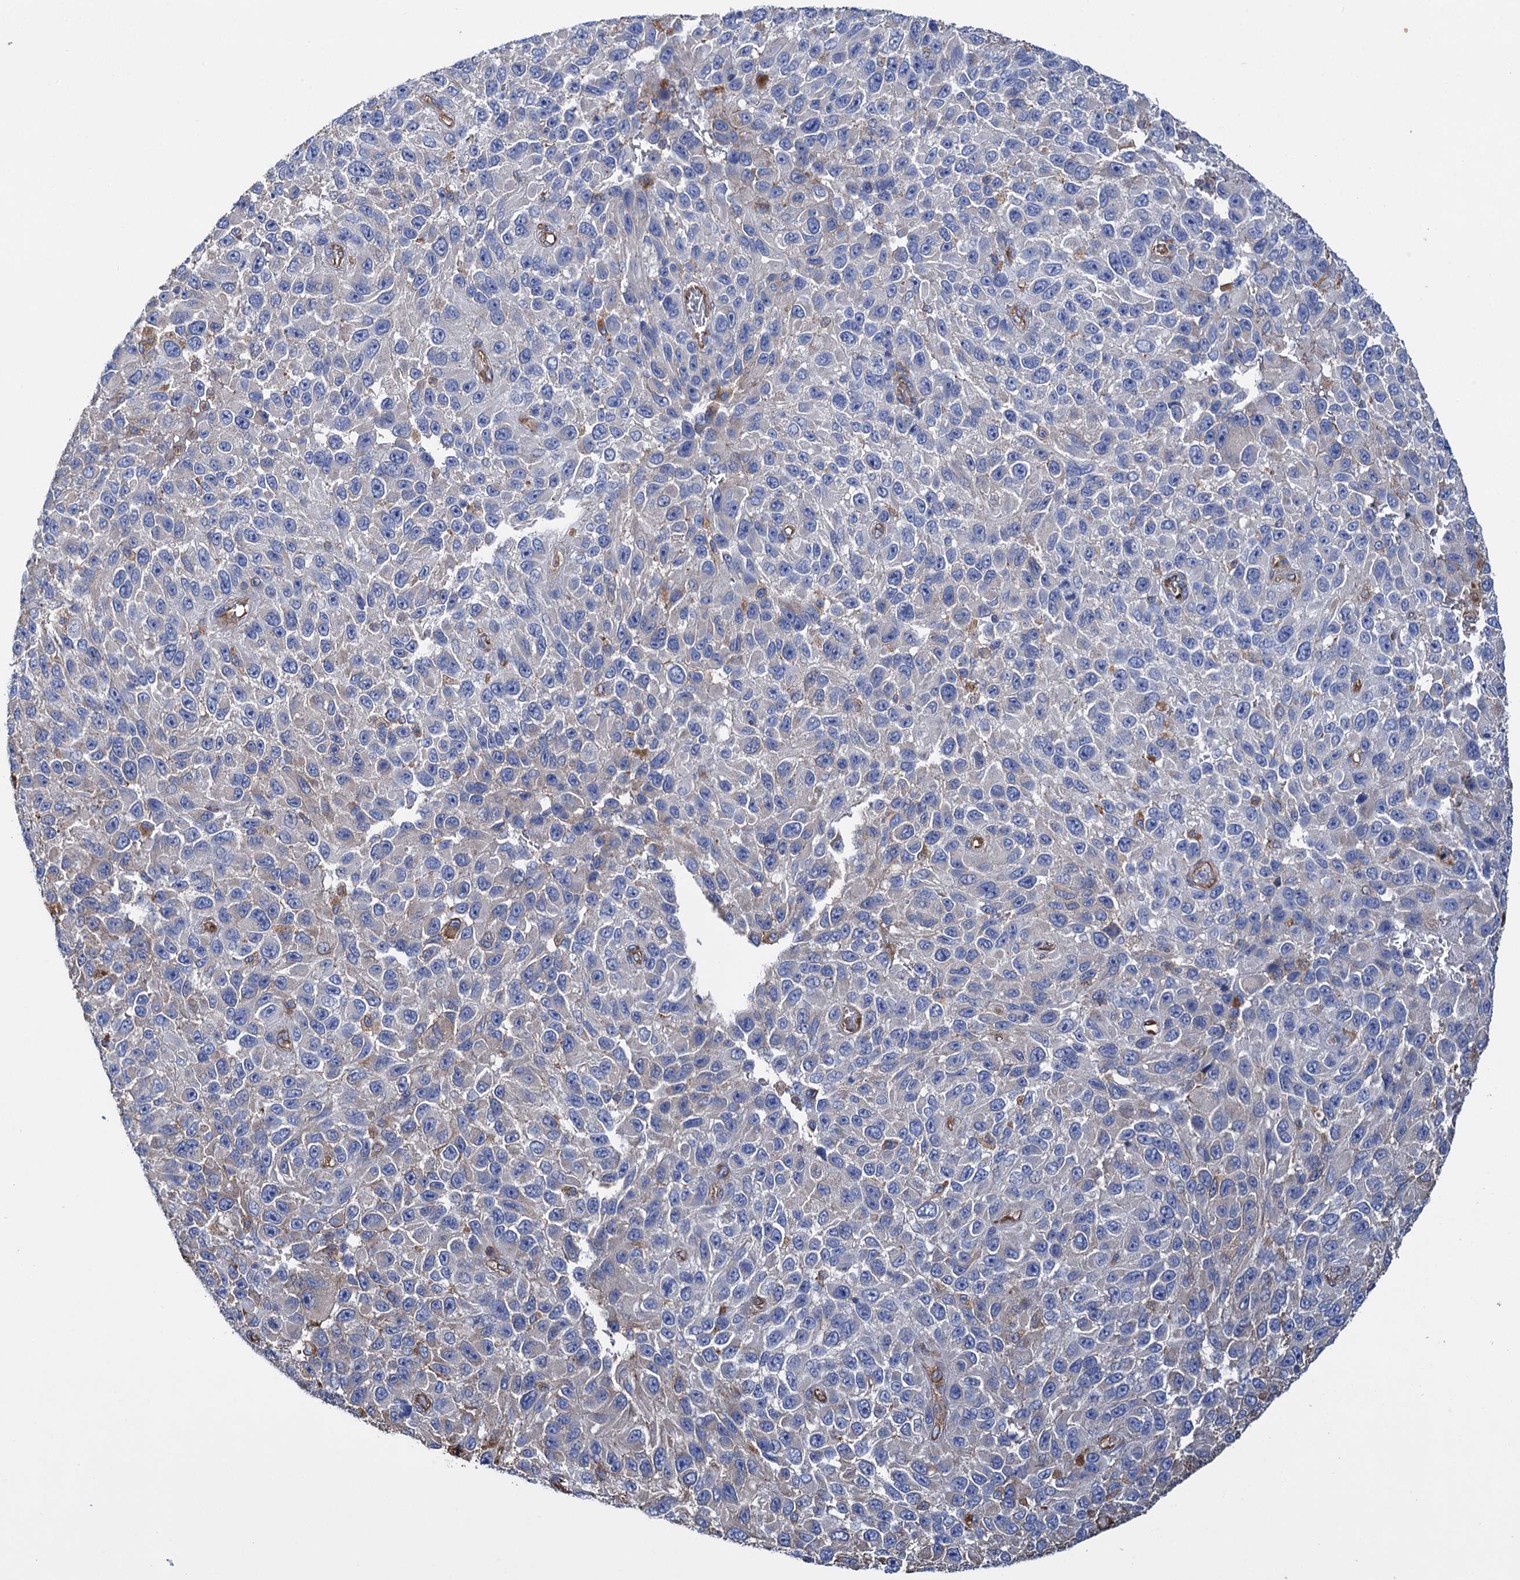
{"staining": {"intensity": "negative", "quantity": "none", "location": "none"}, "tissue": "melanoma", "cell_type": "Tumor cells", "image_type": "cancer", "snomed": [{"axis": "morphology", "description": "Malignant melanoma, NOS"}, {"axis": "topography", "description": "Skin"}], "caption": "Histopathology image shows no protein positivity in tumor cells of malignant melanoma tissue.", "gene": "SCPEP1", "patient": {"sex": "female", "age": 96}}